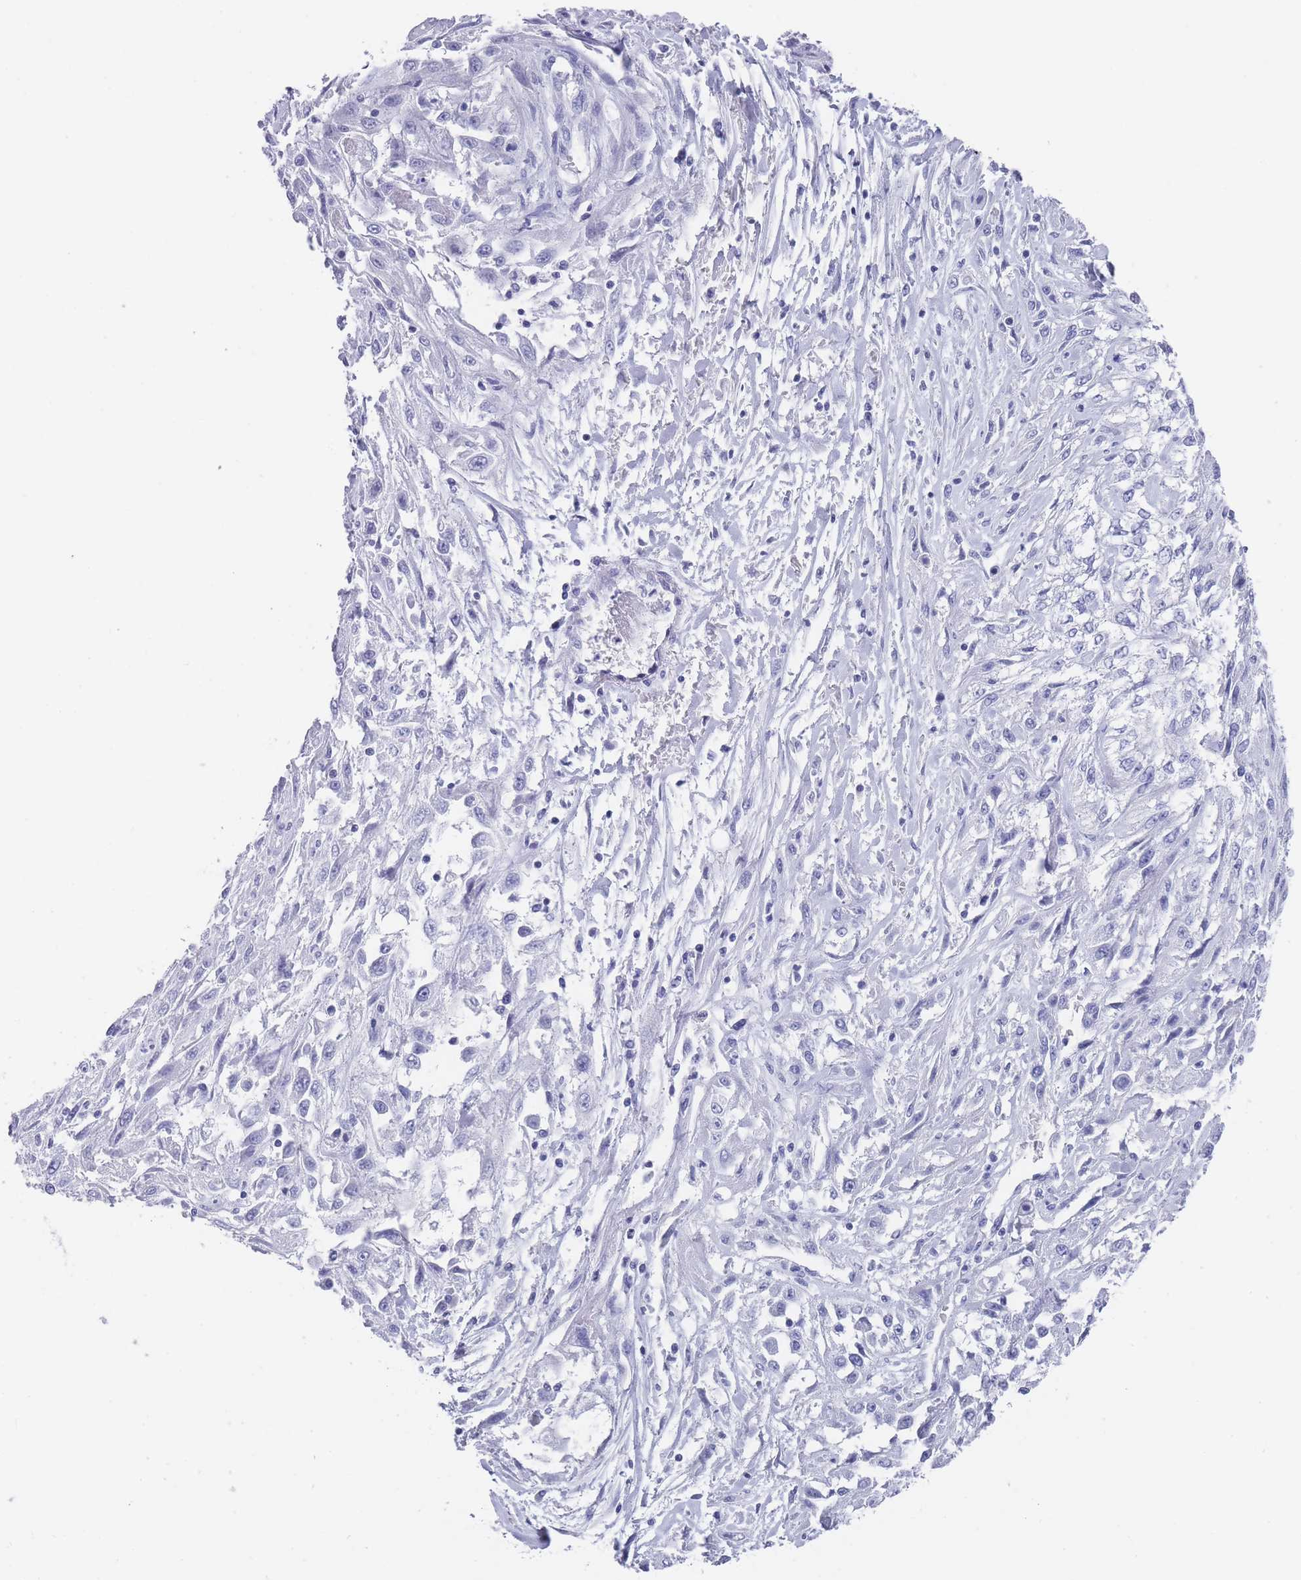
{"staining": {"intensity": "negative", "quantity": "none", "location": "none"}, "tissue": "skin cancer", "cell_type": "Tumor cells", "image_type": "cancer", "snomed": [{"axis": "morphology", "description": "Squamous cell carcinoma, NOS"}, {"axis": "morphology", "description": "Squamous cell carcinoma, metastatic, NOS"}, {"axis": "topography", "description": "Skin"}, {"axis": "topography", "description": "Lymph node"}], "caption": "Tumor cells show no significant protein positivity in skin squamous cell carcinoma. (IHC, brightfield microscopy, high magnification).", "gene": "RAB2B", "patient": {"sex": "male", "age": 75}}